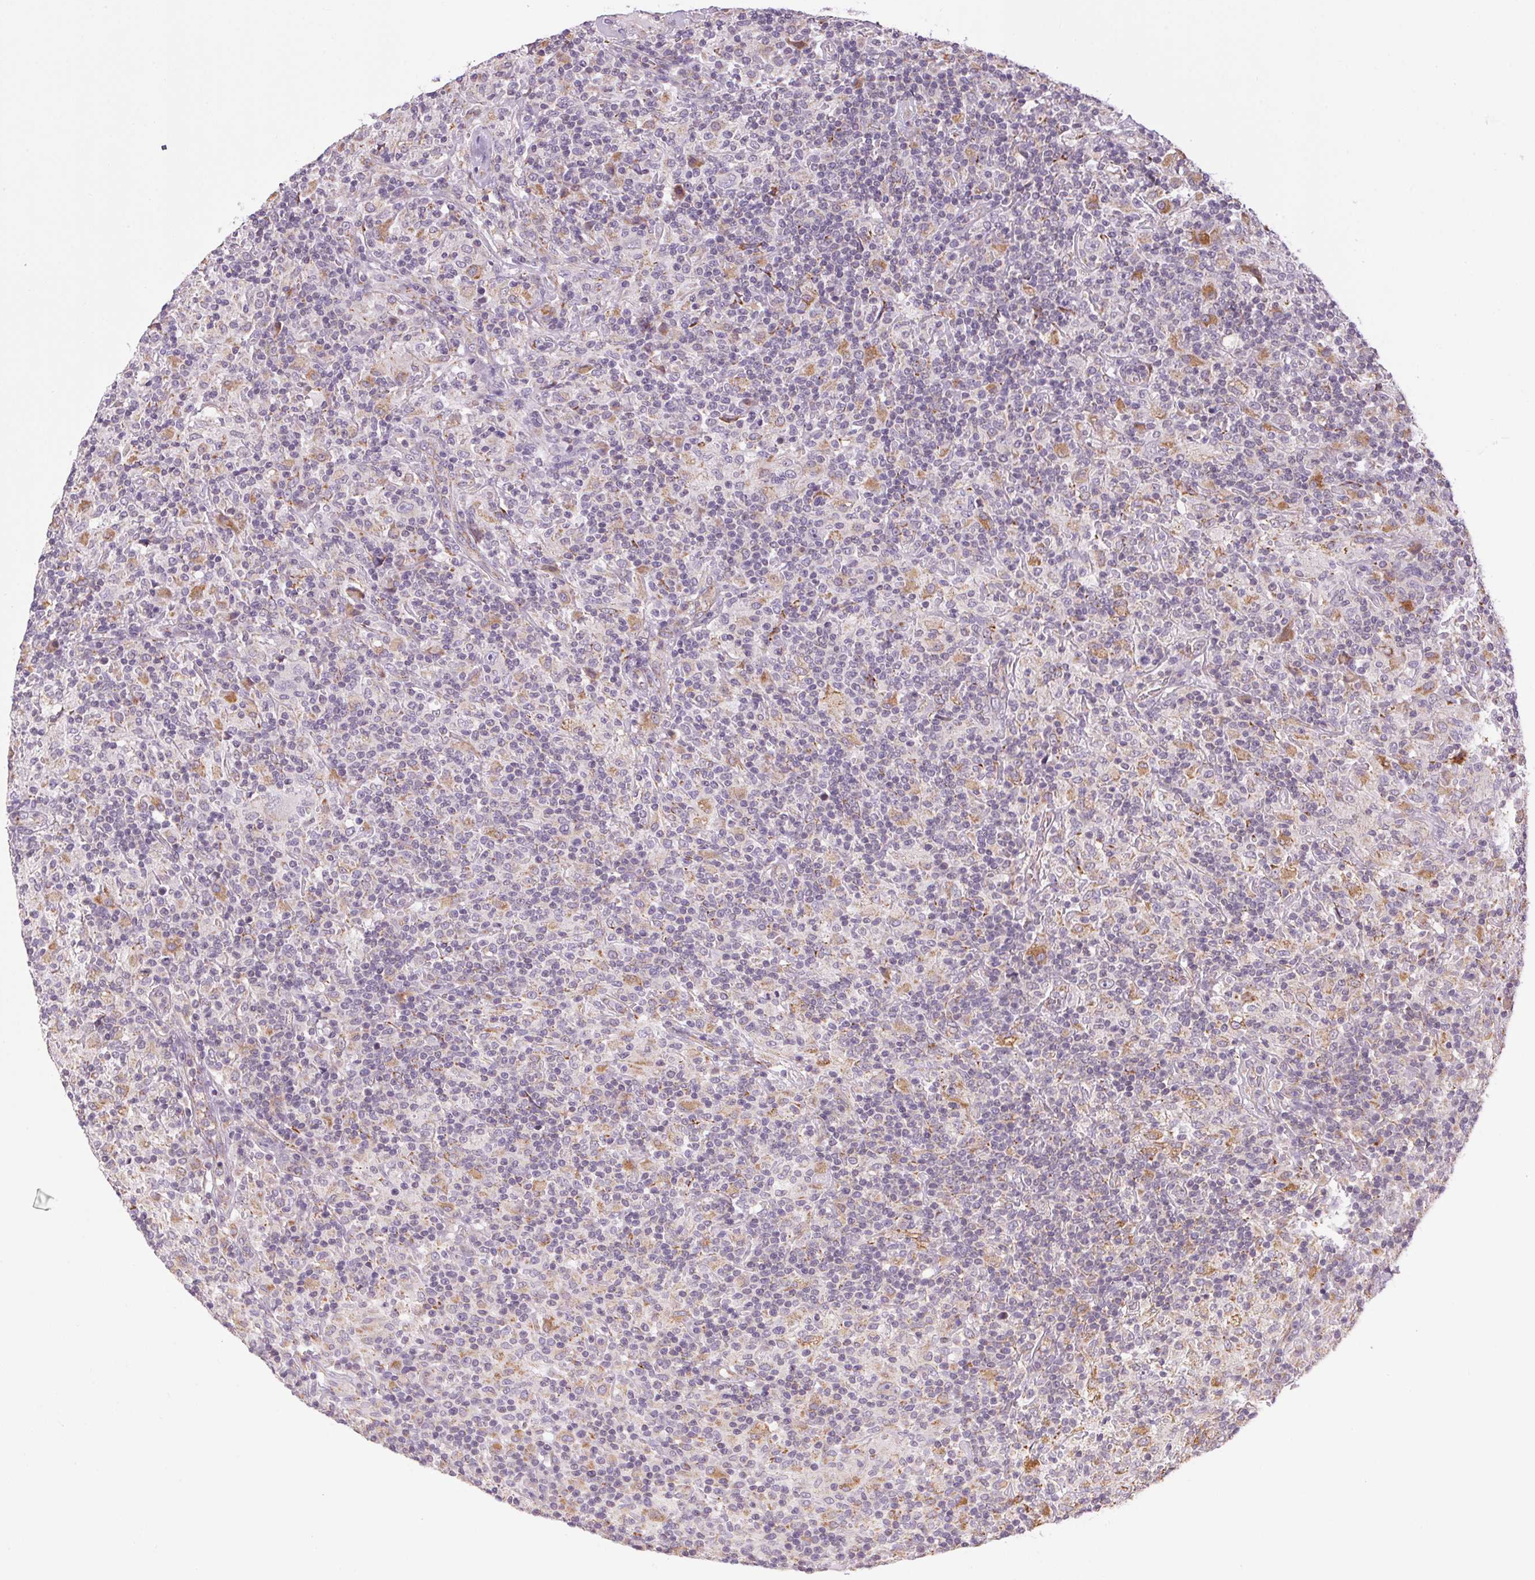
{"staining": {"intensity": "weak", "quantity": "<25%", "location": "cytoplasmic/membranous"}, "tissue": "lymphoma", "cell_type": "Tumor cells", "image_type": "cancer", "snomed": [{"axis": "morphology", "description": "Hodgkin's disease, NOS"}, {"axis": "topography", "description": "Lymph node"}], "caption": "DAB immunohistochemical staining of Hodgkin's disease reveals no significant expression in tumor cells. Nuclei are stained in blue.", "gene": "ADH5", "patient": {"sex": "male", "age": 70}}